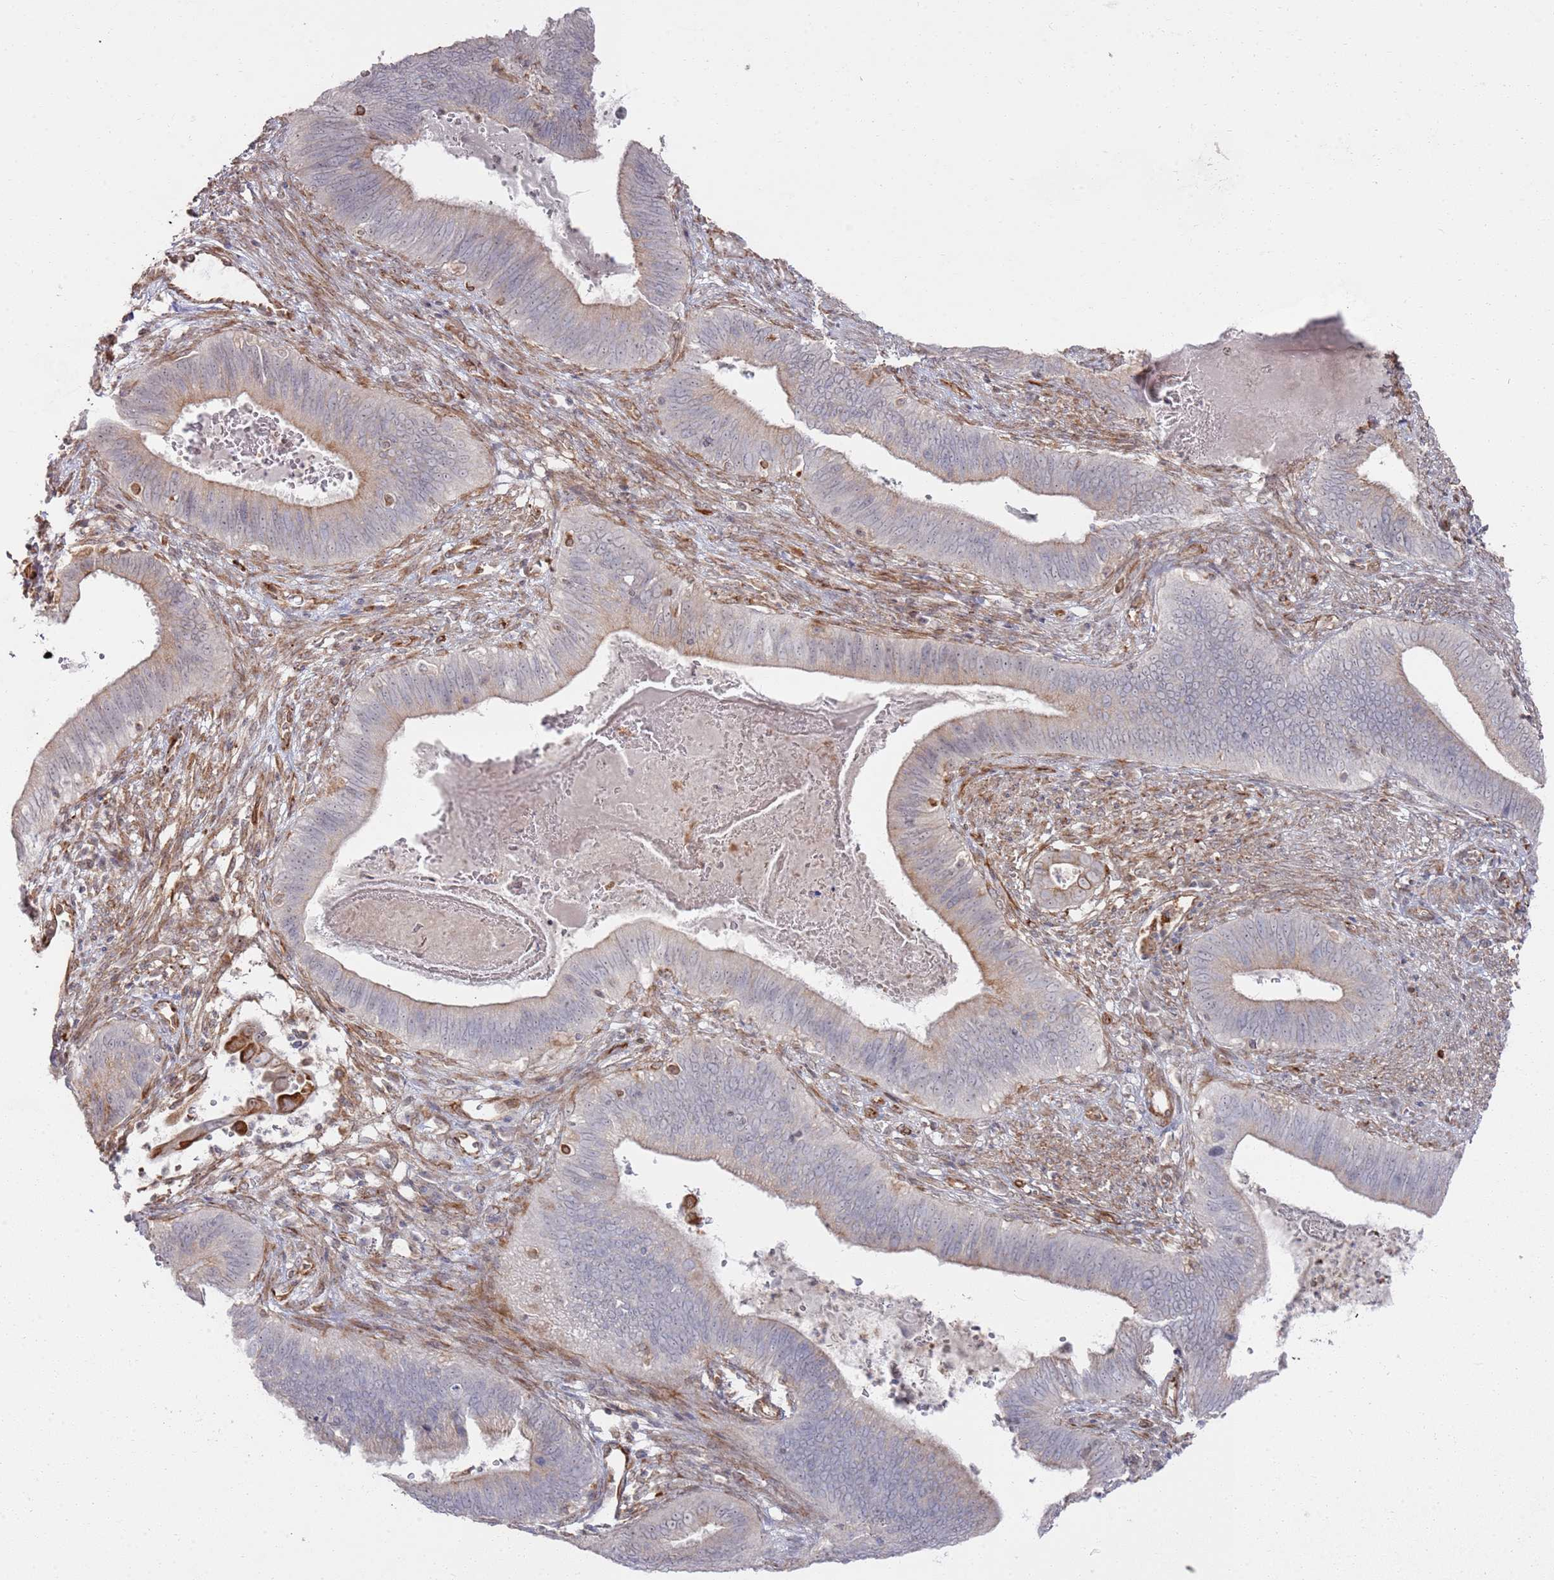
{"staining": {"intensity": "weak", "quantity": "25%-75%", "location": "cytoplasmic/membranous"}, "tissue": "cervical cancer", "cell_type": "Tumor cells", "image_type": "cancer", "snomed": [{"axis": "morphology", "description": "Adenocarcinoma, NOS"}, {"axis": "topography", "description": "Cervix"}], "caption": "Cervical cancer (adenocarcinoma) stained for a protein demonstrates weak cytoplasmic/membranous positivity in tumor cells. (Stains: DAB (3,3'-diaminobenzidine) in brown, nuclei in blue, Microscopy: brightfield microscopy at high magnification).", "gene": "PHF21A", "patient": {"sex": "female", "age": 42}}